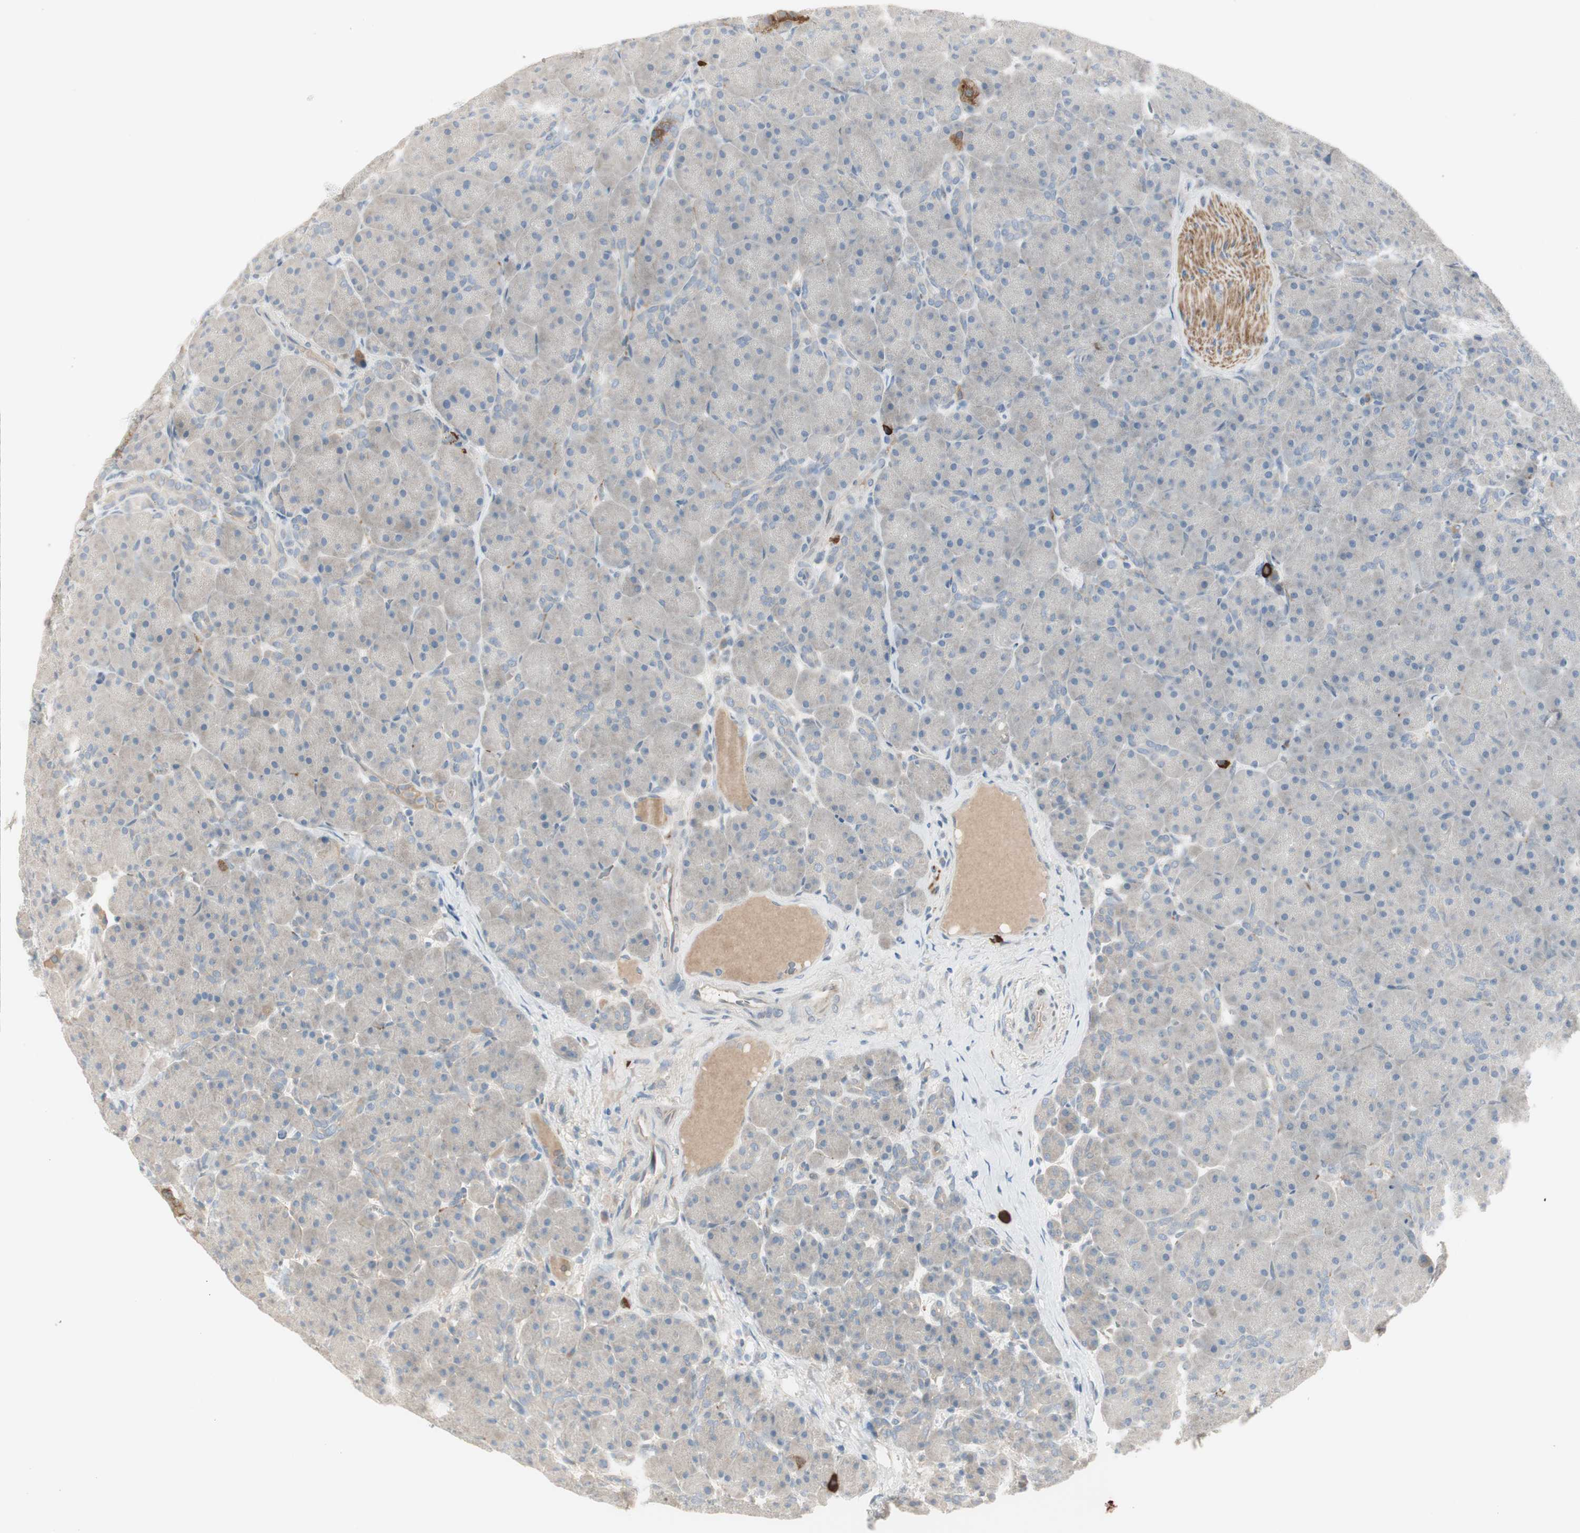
{"staining": {"intensity": "weak", "quantity": "<25%", "location": "cytoplasmic/membranous"}, "tissue": "pancreas", "cell_type": "Exocrine glandular cells", "image_type": "normal", "snomed": [{"axis": "morphology", "description": "Normal tissue, NOS"}, {"axis": "topography", "description": "Pancreas"}], "caption": "Exocrine glandular cells are negative for brown protein staining in unremarkable pancreas. (Brightfield microscopy of DAB (3,3'-diaminobenzidine) immunohistochemistry at high magnification).", "gene": "MAPRE3", "patient": {"sex": "male", "age": 66}}